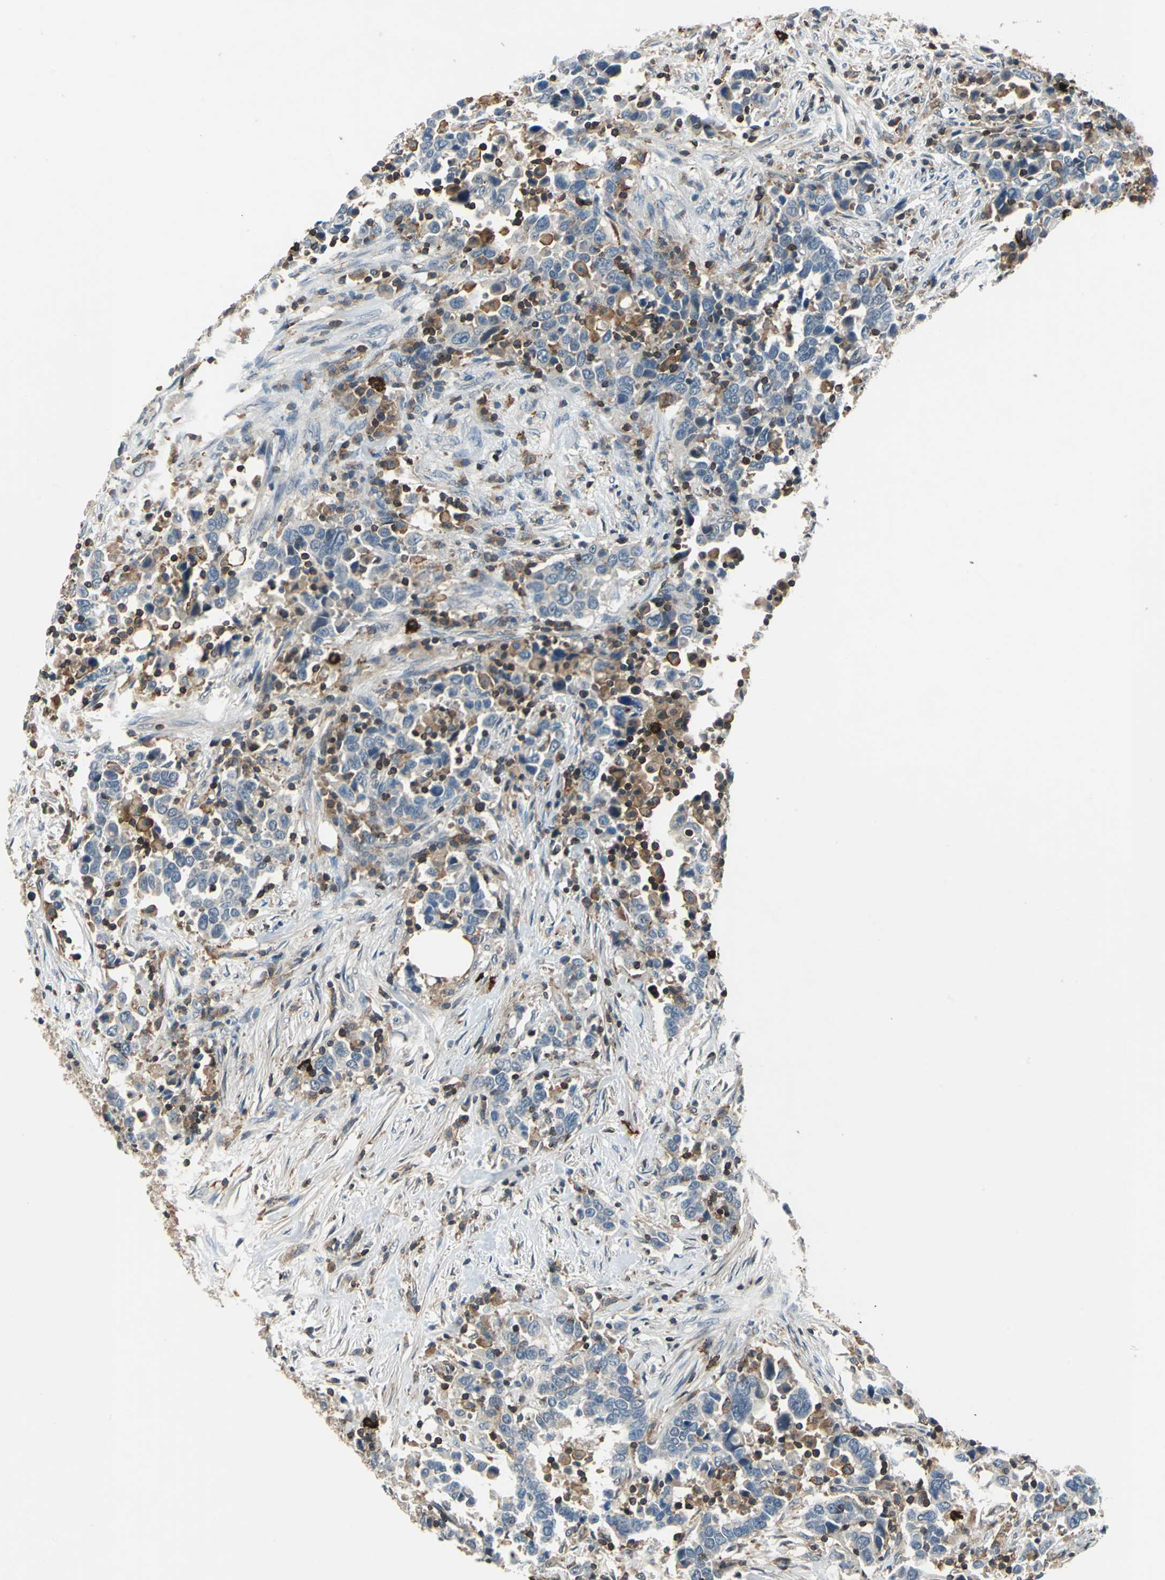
{"staining": {"intensity": "weak", "quantity": "25%-75%", "location": "cytoplasmic/membranous"}, "tissue": "urothelial cancer", "cell_type": "Tumor cells", "image_type": "cancer", "snomed": [{"axis": "morphology", "description": "Urothelial carcinoma, High grade"}, {"axis": "topography", "description": "Urinary bladder"}], "caption": "An image of high-grade urothelial carcinoma stained for a protein demonstrates weak cytoplasmic/membranous brown staining in tumor cells. The staining is performed using DAB brown chromogen to label protein expression. The nuclei are counter-stained blue using hematoxylin.", "gene": "SLC19A2", "patient": {"sex": "male", "age": 61}}